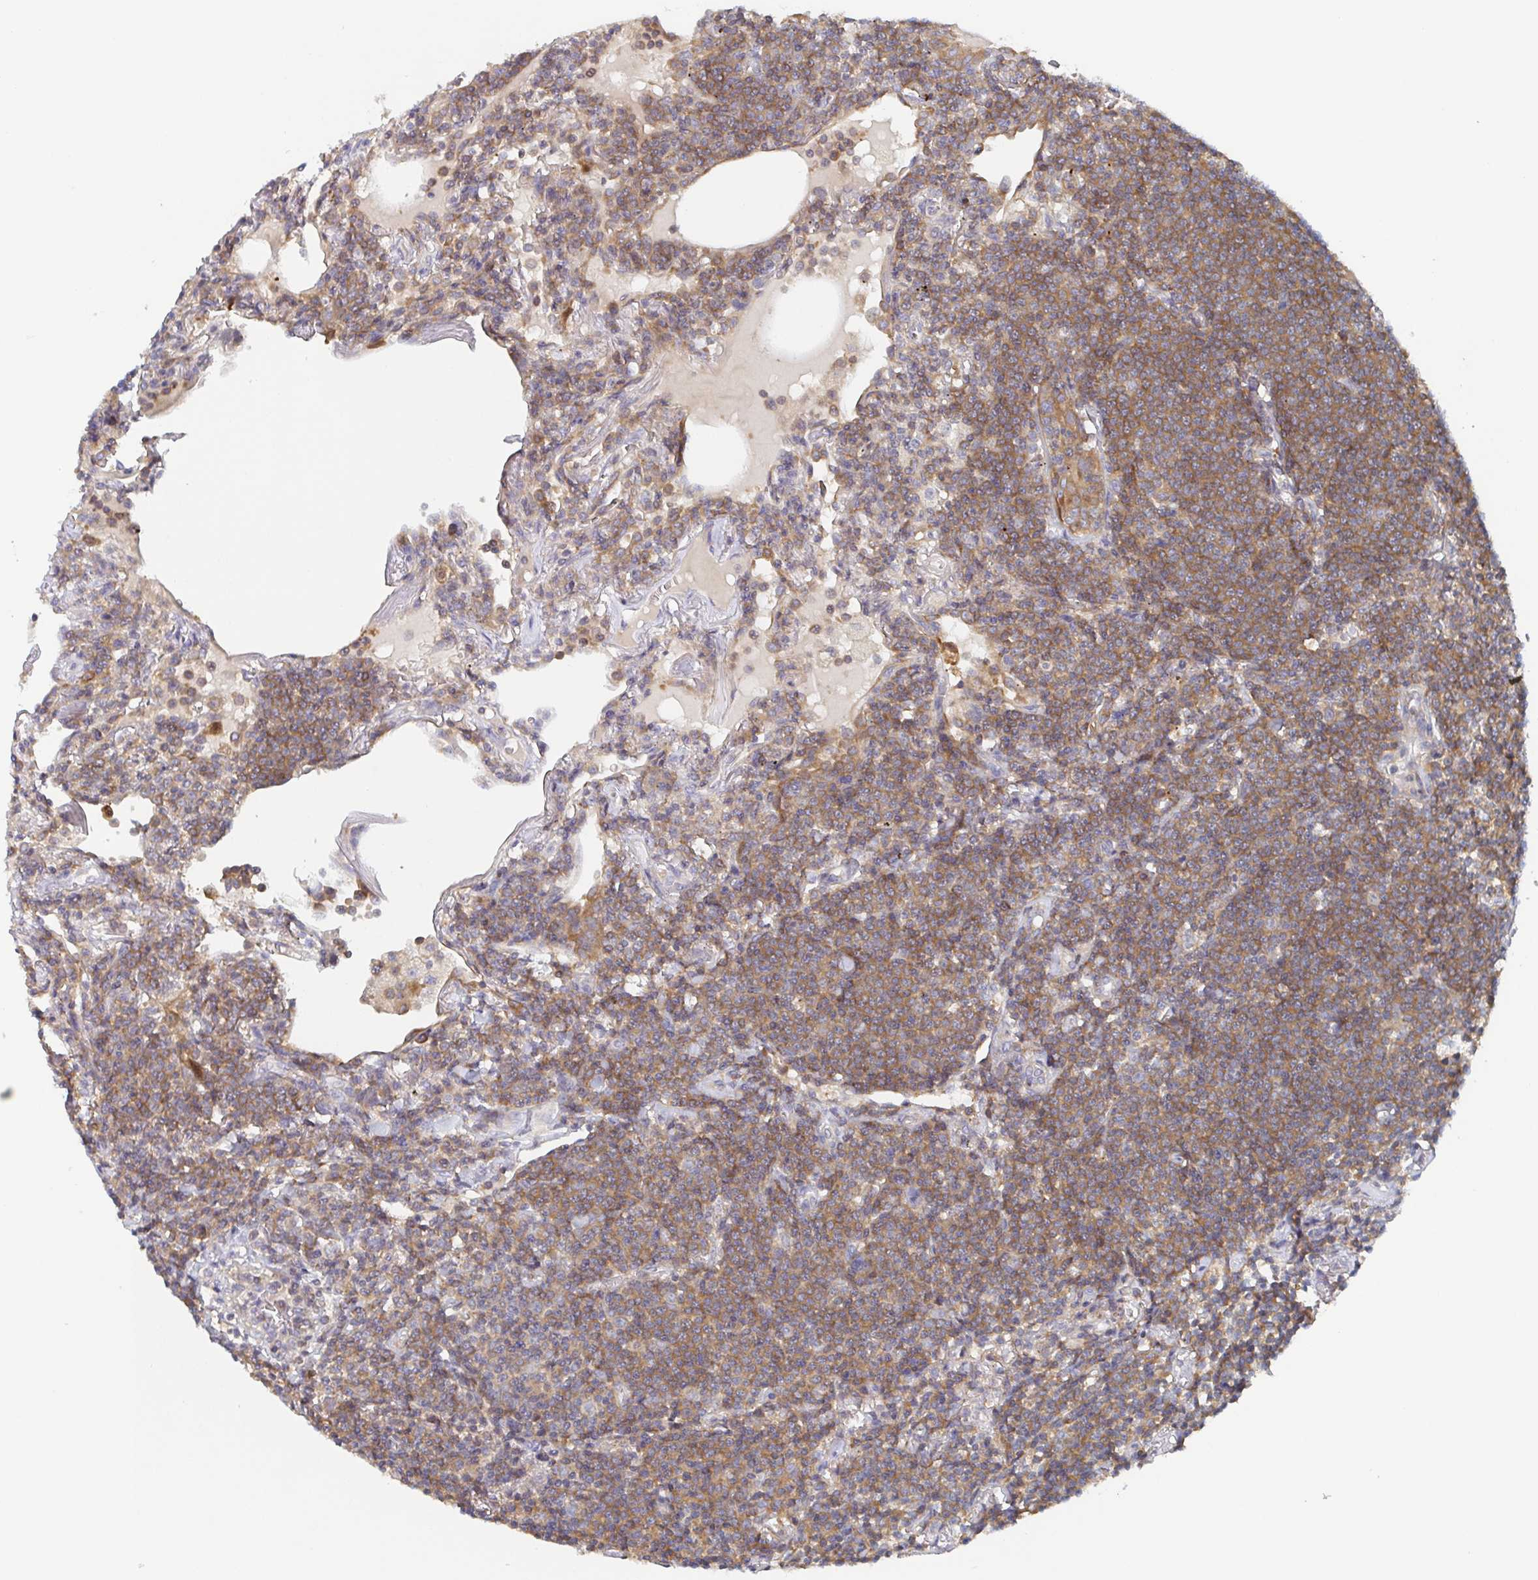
{"staining": {"intensity": "moderate", "quantity": ">75%", "location": "cytoplasmic/membranous"}, "tissue": "lymphoma", "cell_type": "Tumor cells", "image_type": "cancer", "snomed": [{"axis": "morphology", "description": "Malignant lymphoma, non-Hodgkin's type, Low grade"}, {"axis": "topography", "description": "Lung"}], "caption": "This image shows immunohistochemistry (IHC) staining of human lymphoma, with medium moderate cytoplasmic/membranous staining in approximately >75% of tumor cells.", "gene": "TUFT1", "patient": {"sex": "female", "age": 71}}